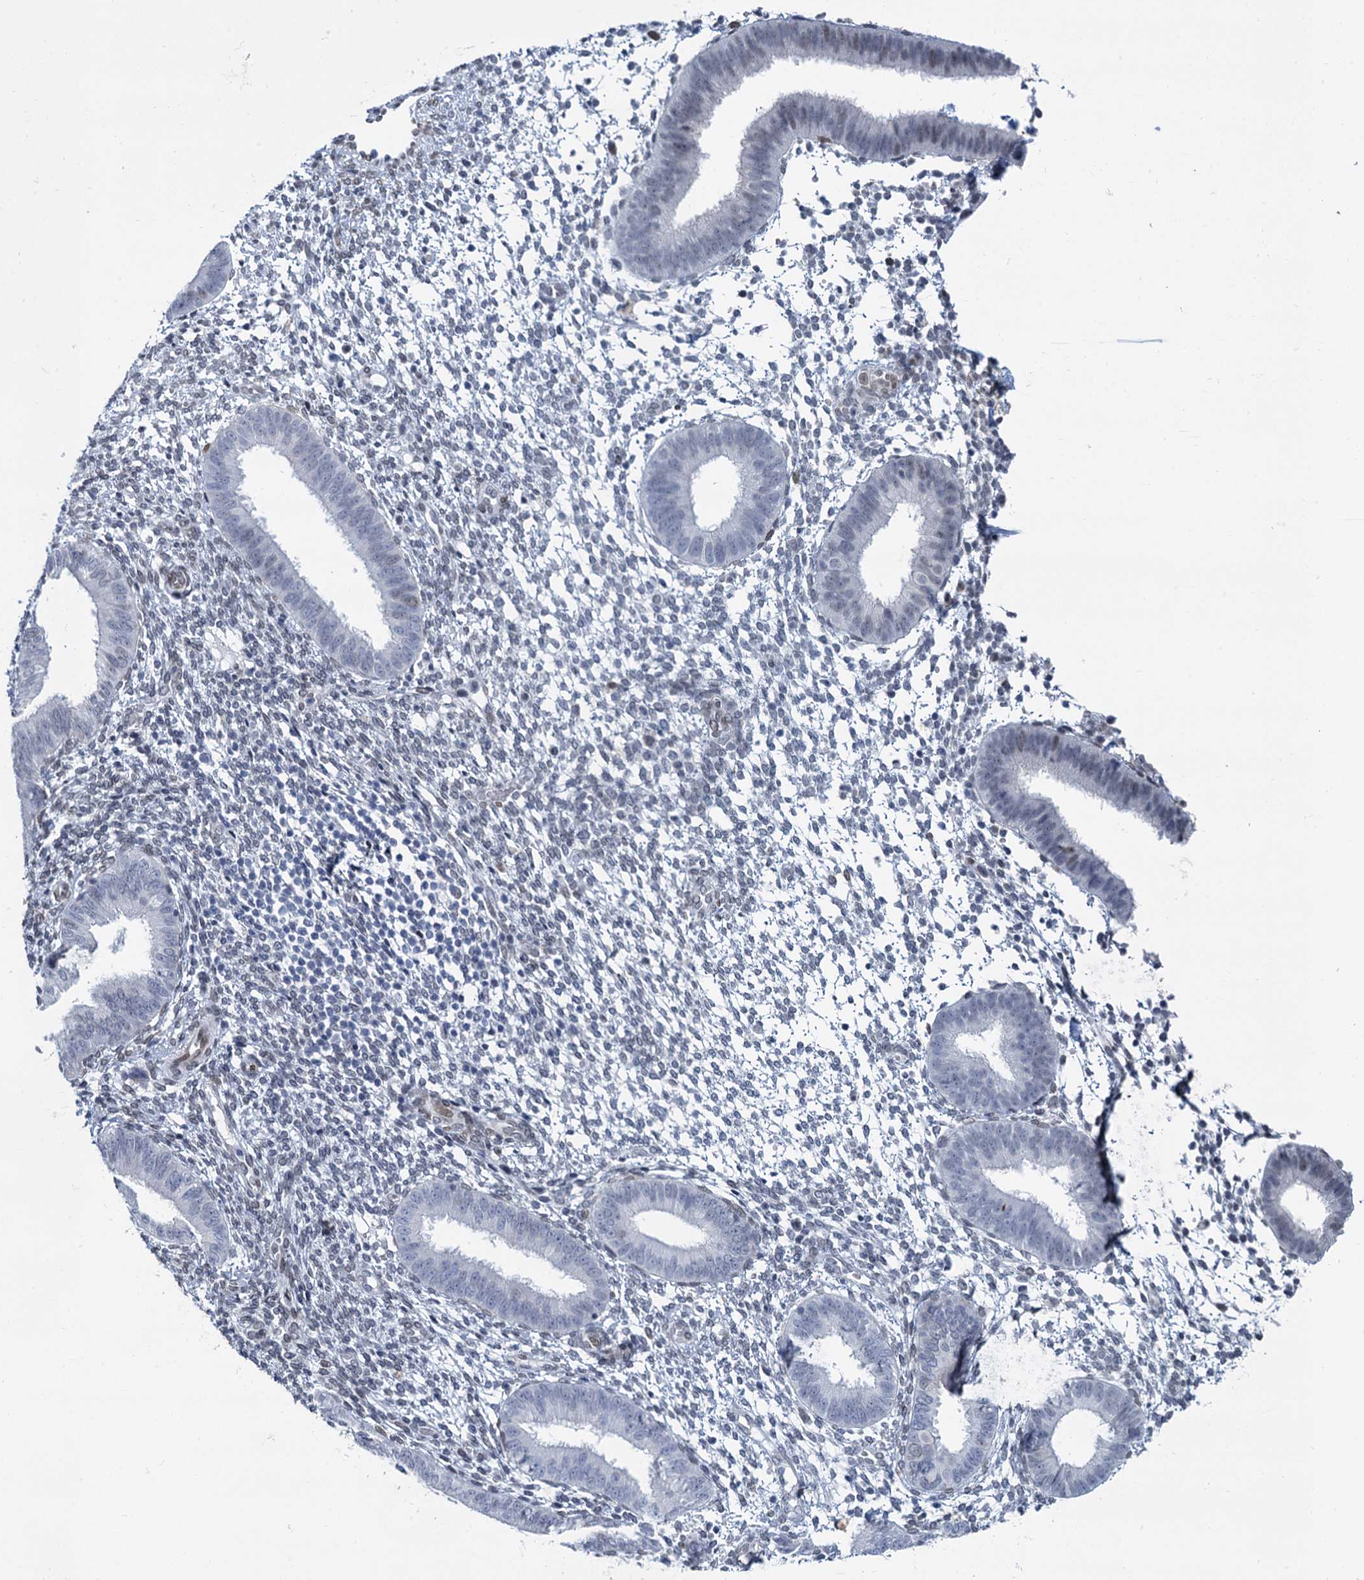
{"staining": {"intensity": "weak", "quantity": "<25%", "location": "nuclear"}, "tissue": "endometrium", "cell_type": "Cells in endometrial stroma", "image_type": "normal", "snomed": [{"axis": "morphology", "description": "Normal tissue, NOS"}, {"axis": "topography", "description": "Uterus"}, {"axis": "topography", "description": "Endometrium"}], "caption": "The photomicrograph demonstrates no significant expression in cells in endometrial stroma of endometrium.", "gene": "PRSS35", "patient": {"sex": "female", "age": 48}}